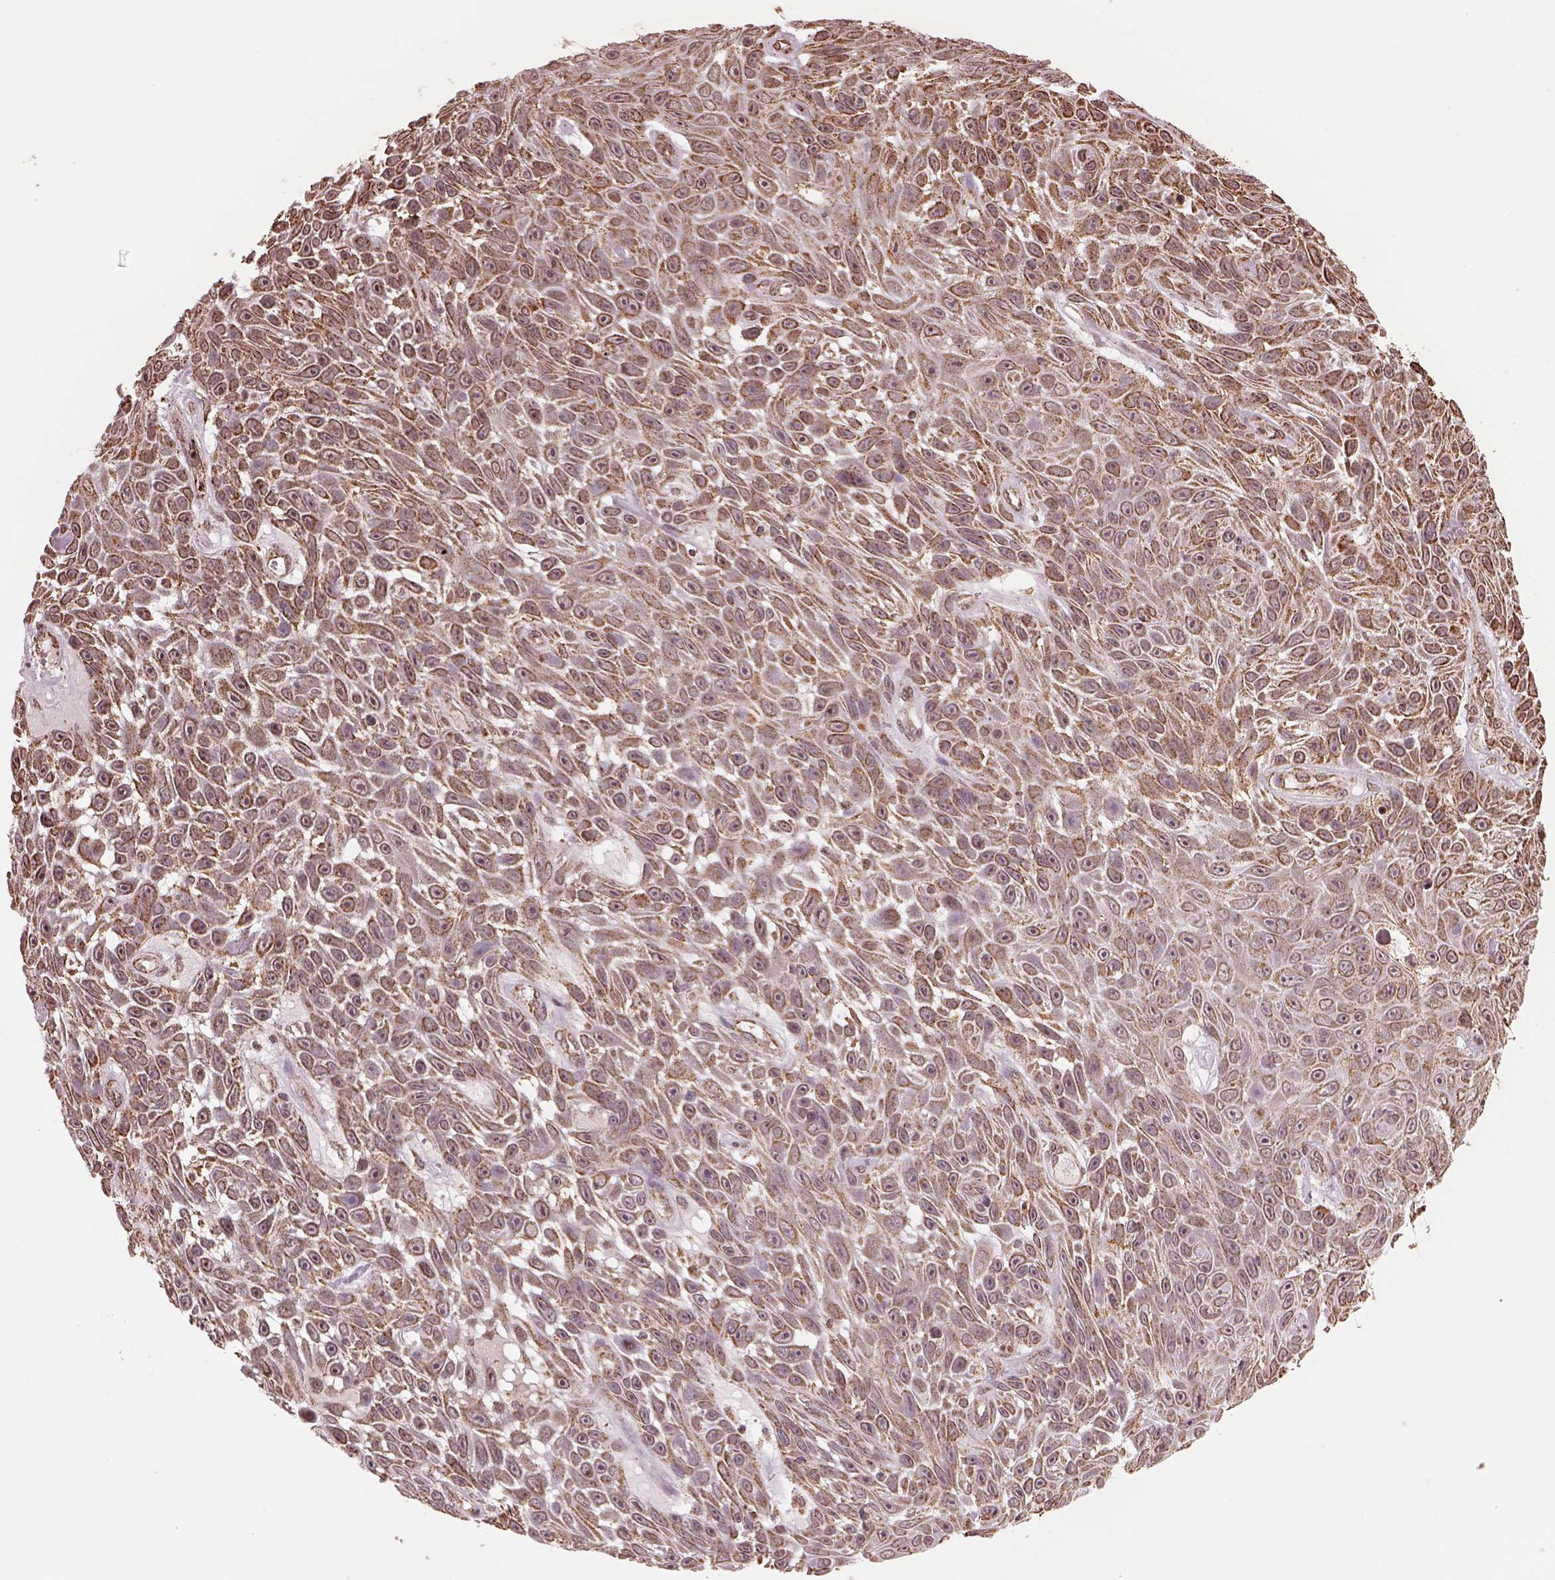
{"staining": {"intensity": "moderate", "quantity": ">75%", "location": "cytoplasmic/membranous"}, "tissue": "skin cancer", "cell_type": "Tumor cells", "image_type": "cancer", "snomed": [{"axis": "morphology", "description": "Squamous cell carcinoma, NOS"}, {"axis": "topography", "description": "Skin"}], "caption": "There is medium levels of moderate cytoplasmic/membranous staining in tumor cells of skin cancer (squamous cell carcinoma), as demonstrated by immunohistochemical staining (brown color).", "gene": "ACOT2", "patient": {"sex": "male", "age": 82}}